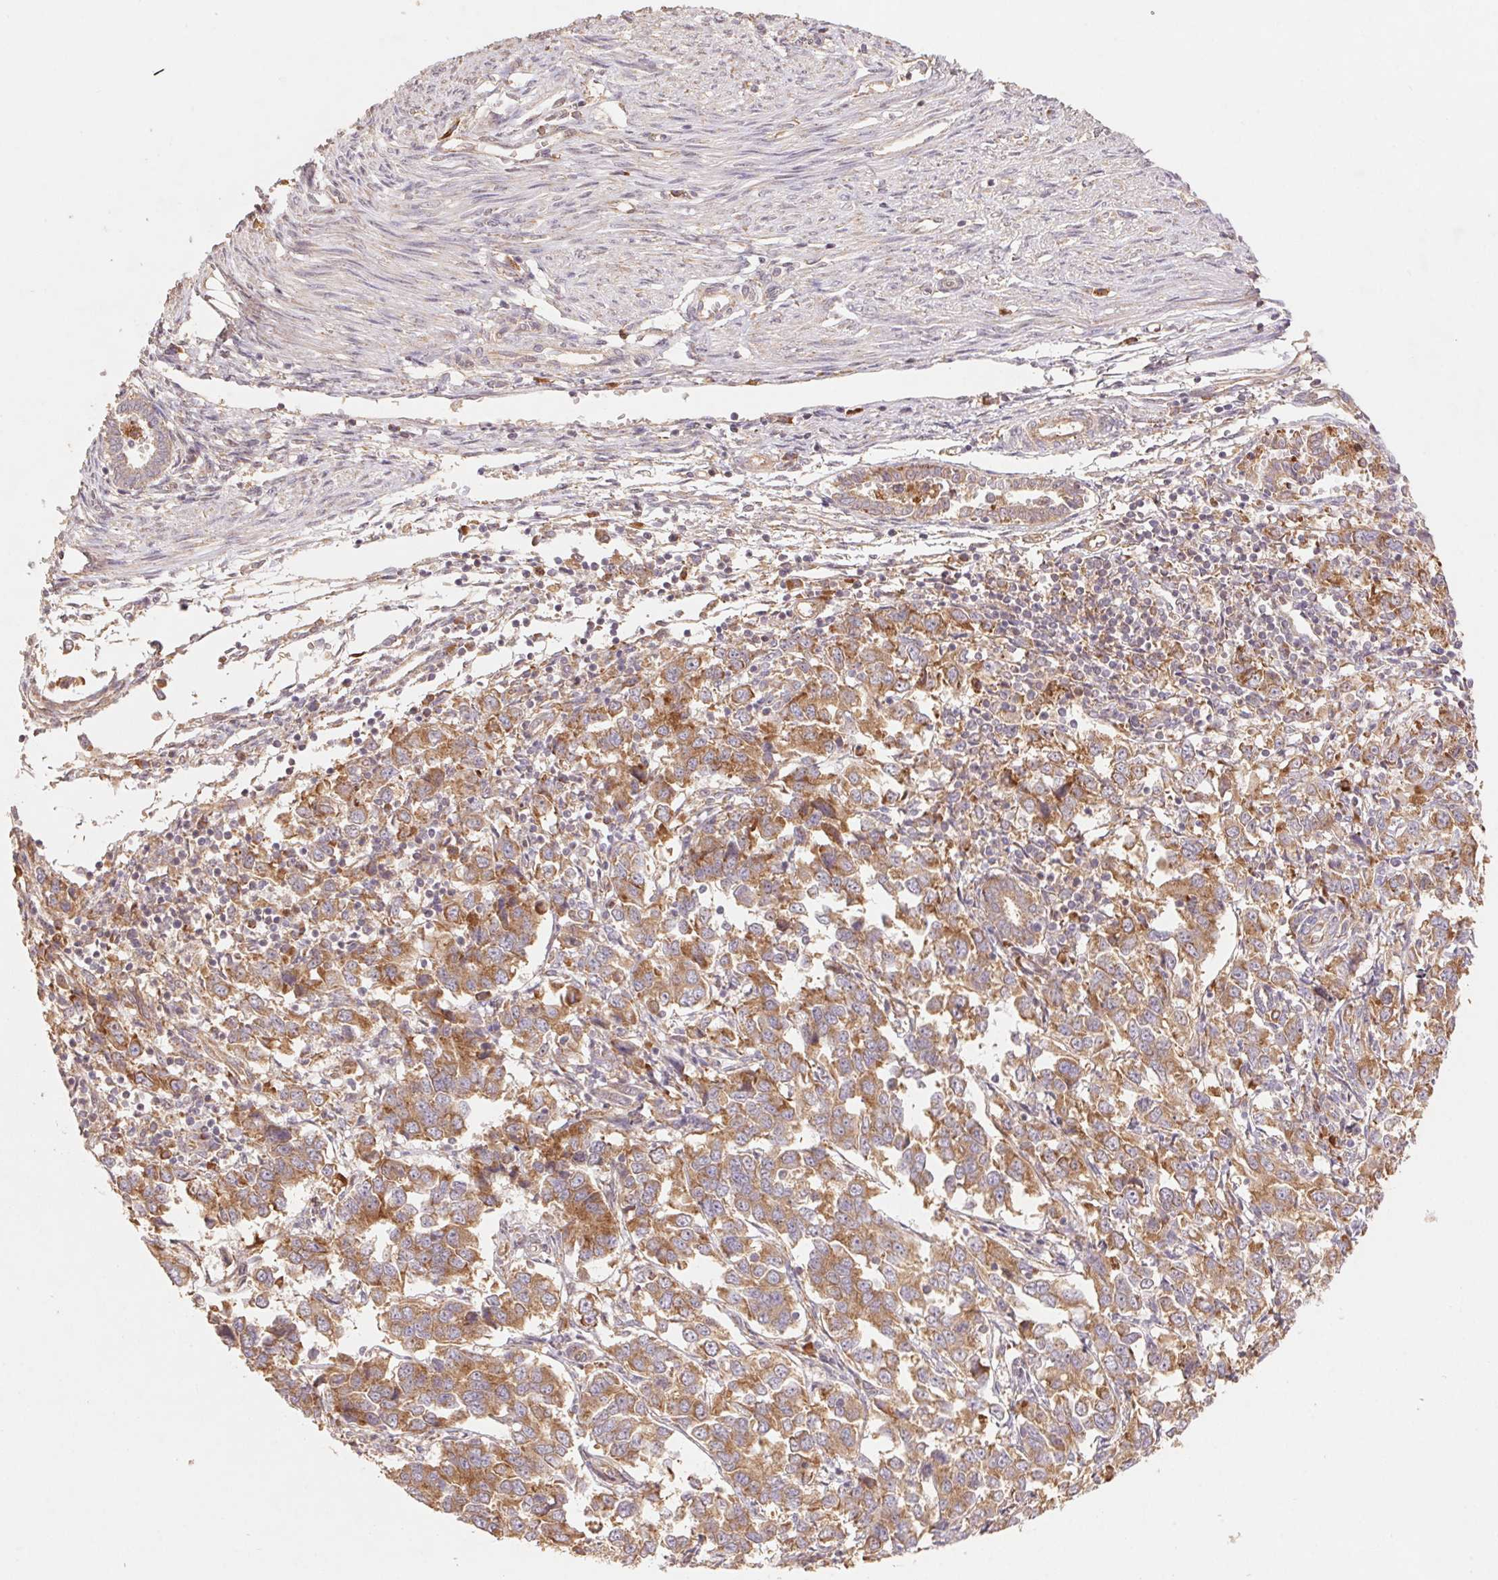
{"staining": {"intensity": "moderate", "quantity": ">75%", "location": "cytoplasmic/membranous"}, "tissue": "endometrial cancer", "cell_type": "Tumor cells", "image_type": "cancer", "snomed": [{"axis": "morphology", "description": "Adenocarcinoma, NOS"}, {"axis": "topography", "description": "Endometrium"}], "caption": "DAB (3,3'-diaminobenzidine) immunohistochemical staining of endometrial cancer exhibits moderate cytoplasmic/membranous protein positivity in approximately >75% of tumor cells.", "gene": "RPL27A", "patient": {"sex": "female", "age": 43}}